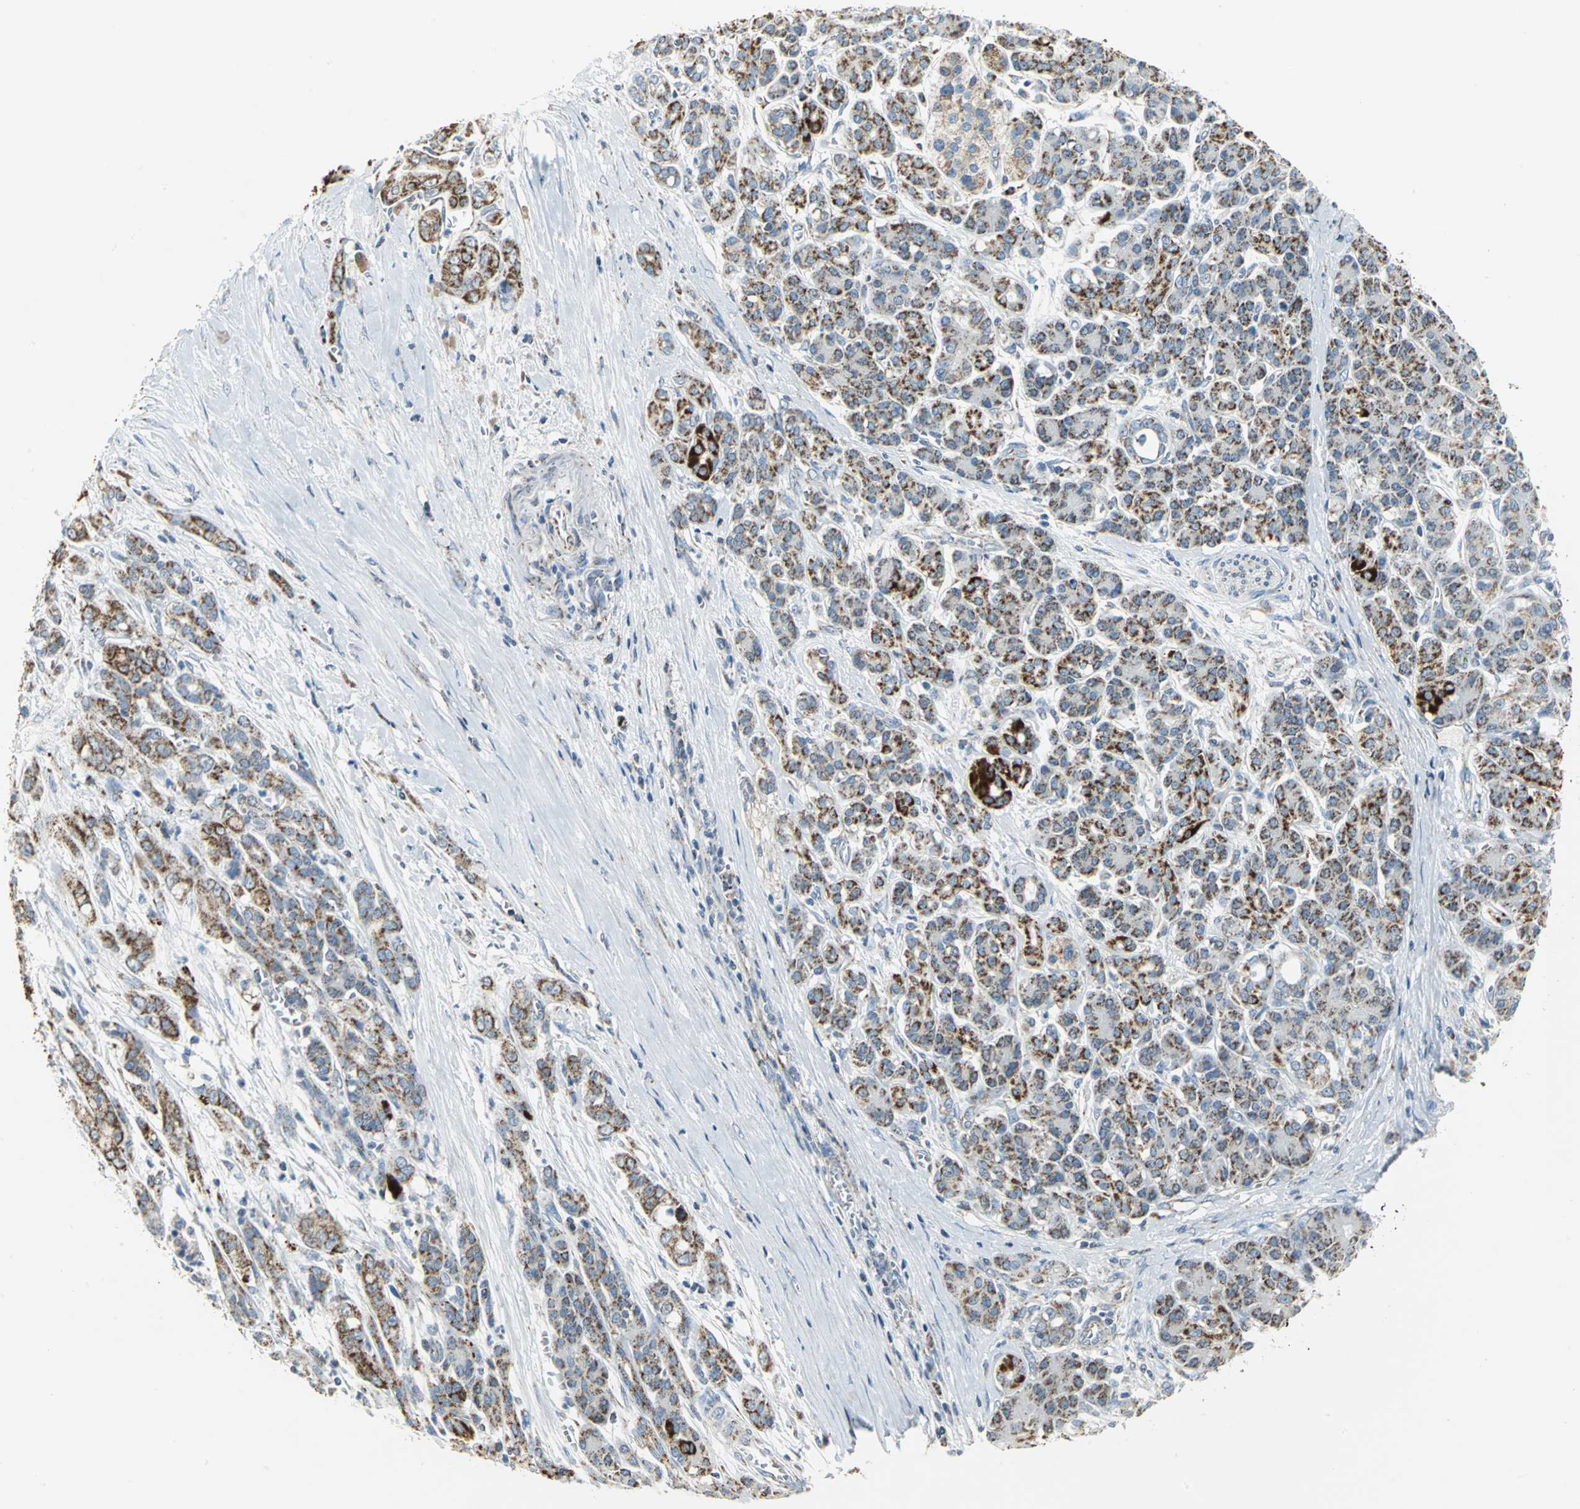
{"staining": {"intensity": "moderate", "quantity": "25%-75%", "location": "cytoplasmic/membranous"}, "tissue": "pancreatic cancer", "cell_type": "Tumor cells", "image_type": "cancer", "snomed": [{"axis": "morphology", "description": "Adenocarcinoma, NOS"}, {"axis": "topography", "description": "Pancreas"}], "caption": "This is a histology image of immunohistochemistry staining of pancreatic adenocarcinoma, which shows moderate staining in the cytoplasmic/membranous of tumor cells.", "gene": "NTRK1", "patient": {"sex": "male", "age": 59}}